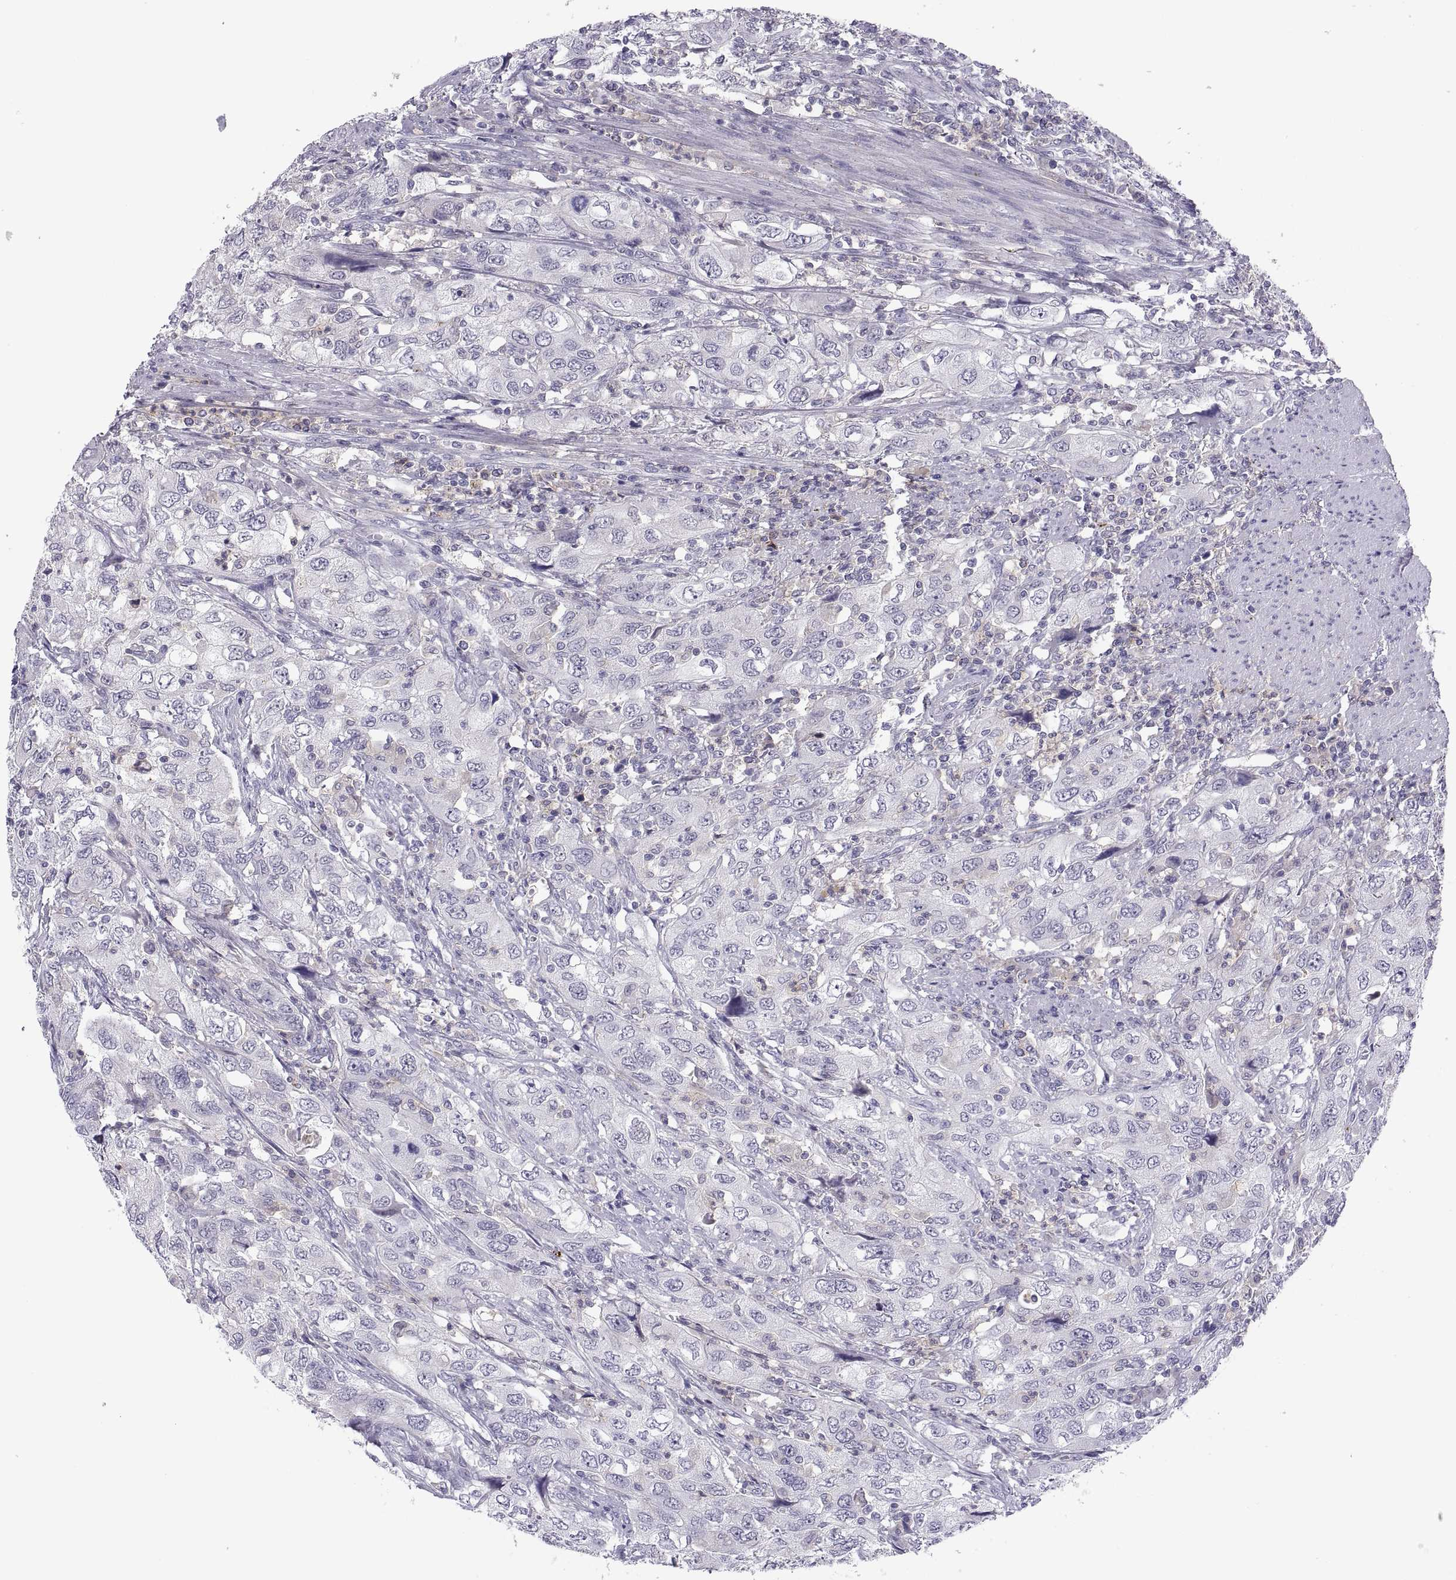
{"staining": {"intensity": "negative", "quantity": "none", "location": "none"}, "tissue": "urothelial cancer", "cell_type": "Tumor cells", "image_type": "cancer", "snomed": [{"axis": "morphology", "description": "Urothelial carcinoma, High grade"}, {"axis": "topography", "description": "Urinary bladder"}], "caption": "Immunohistochemistry (IHC) photomicrograph of neoplastic tissue: urothelial carcinoma (high-grade) stained with DAB exhibits no significant protein staining in tumor cells.", "gene": "RGS19", "patient": {"sex": "male", "age": 76}}